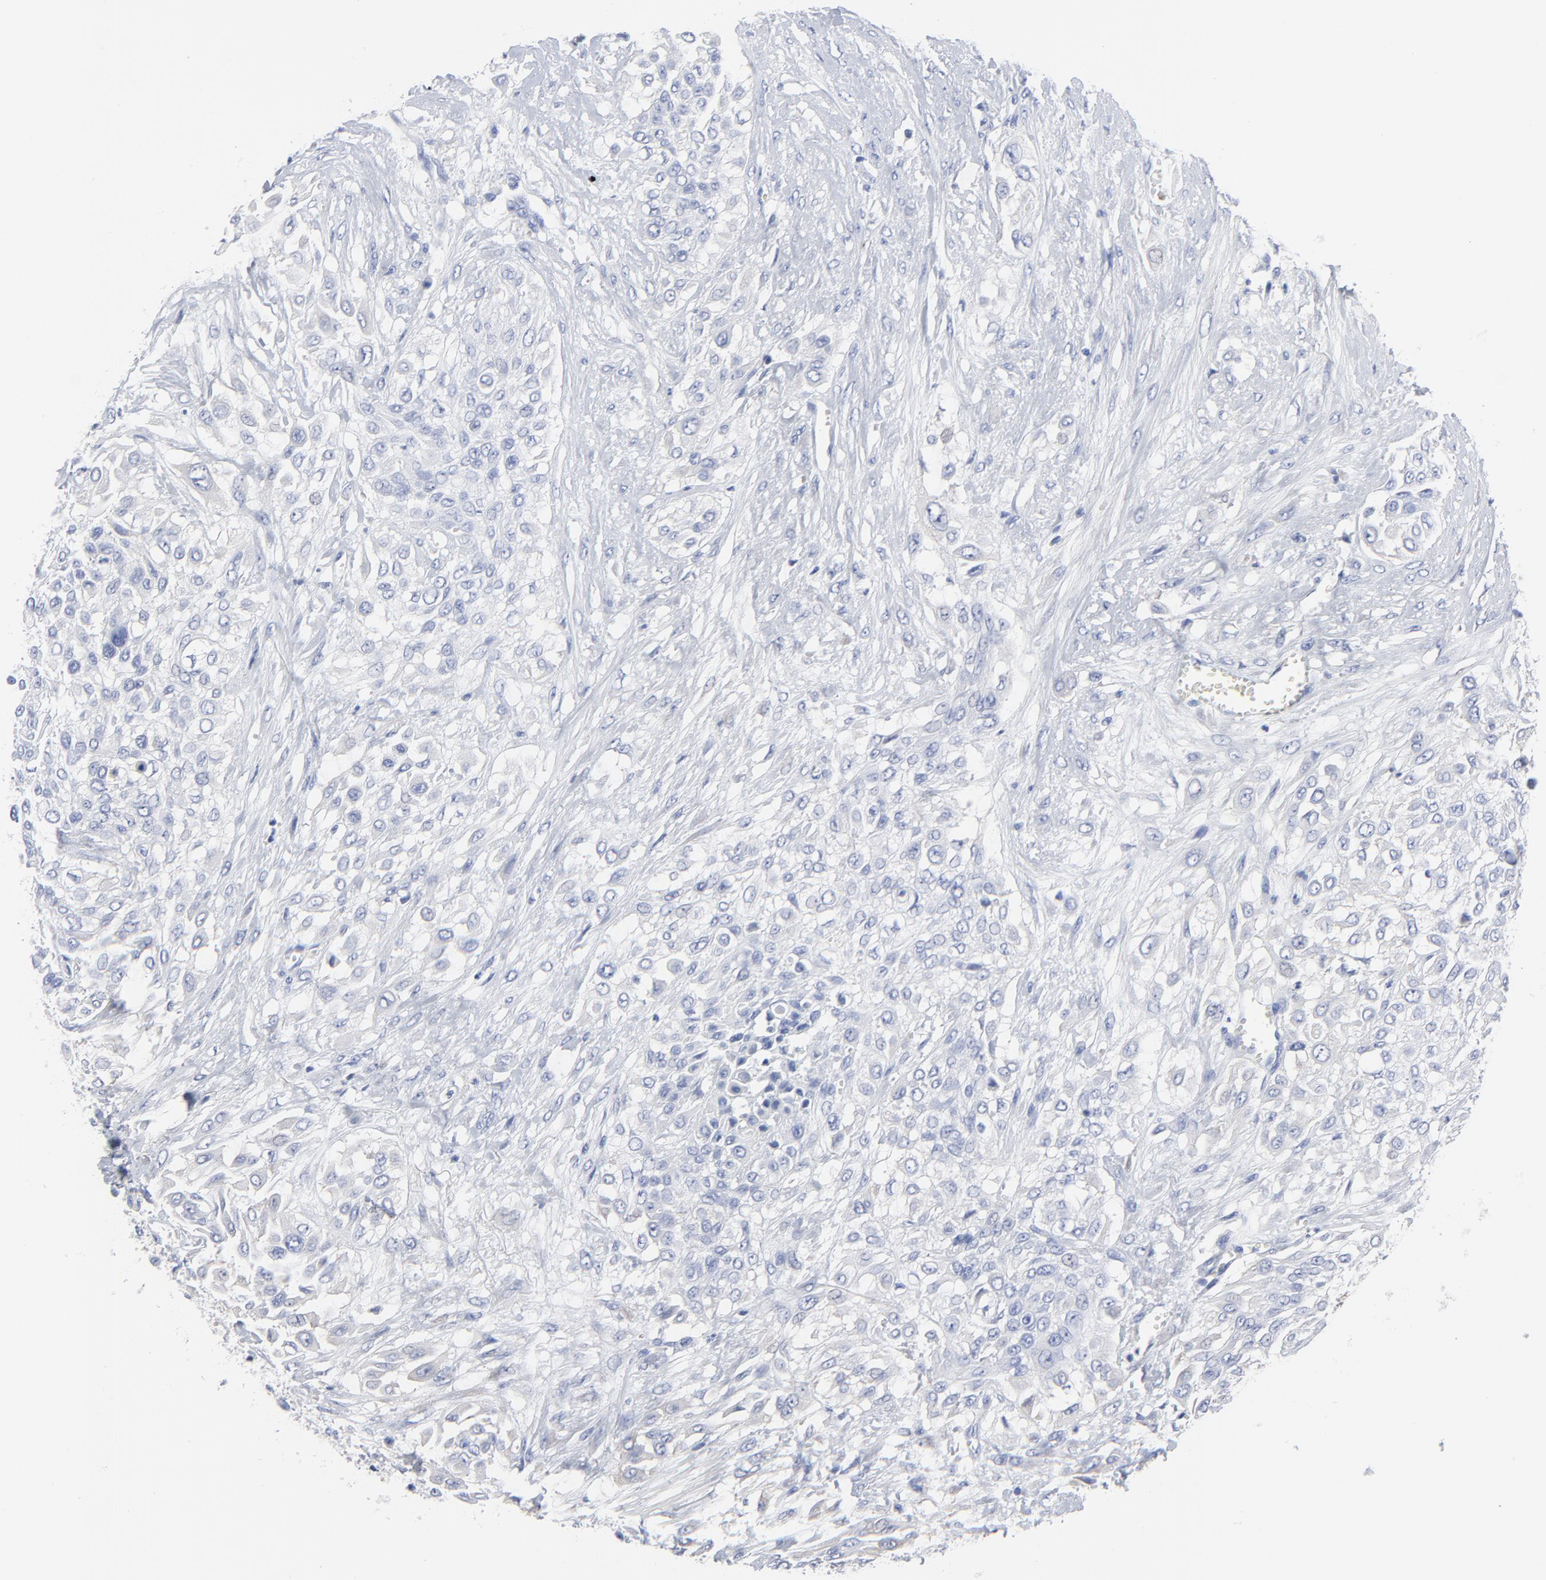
{"staining": {"intensity": "negative", "quantity": "none", "location": "none"}, "tissue": "urothelial cancer", "cell_type": "Tumor cells", "image_type": "cancer", "snomed": [{"axis": "morphology", "description": "Urothelial carcinoma, High grade"}, {"axis": "topography", "description": "Urinary bladder"}], "caption": "Histopathology image shows no protein positivity in tumor cells of urothelial cancer tissue.", "gene": "STAT2", "patient": {"sex": "male", "age": 57}}